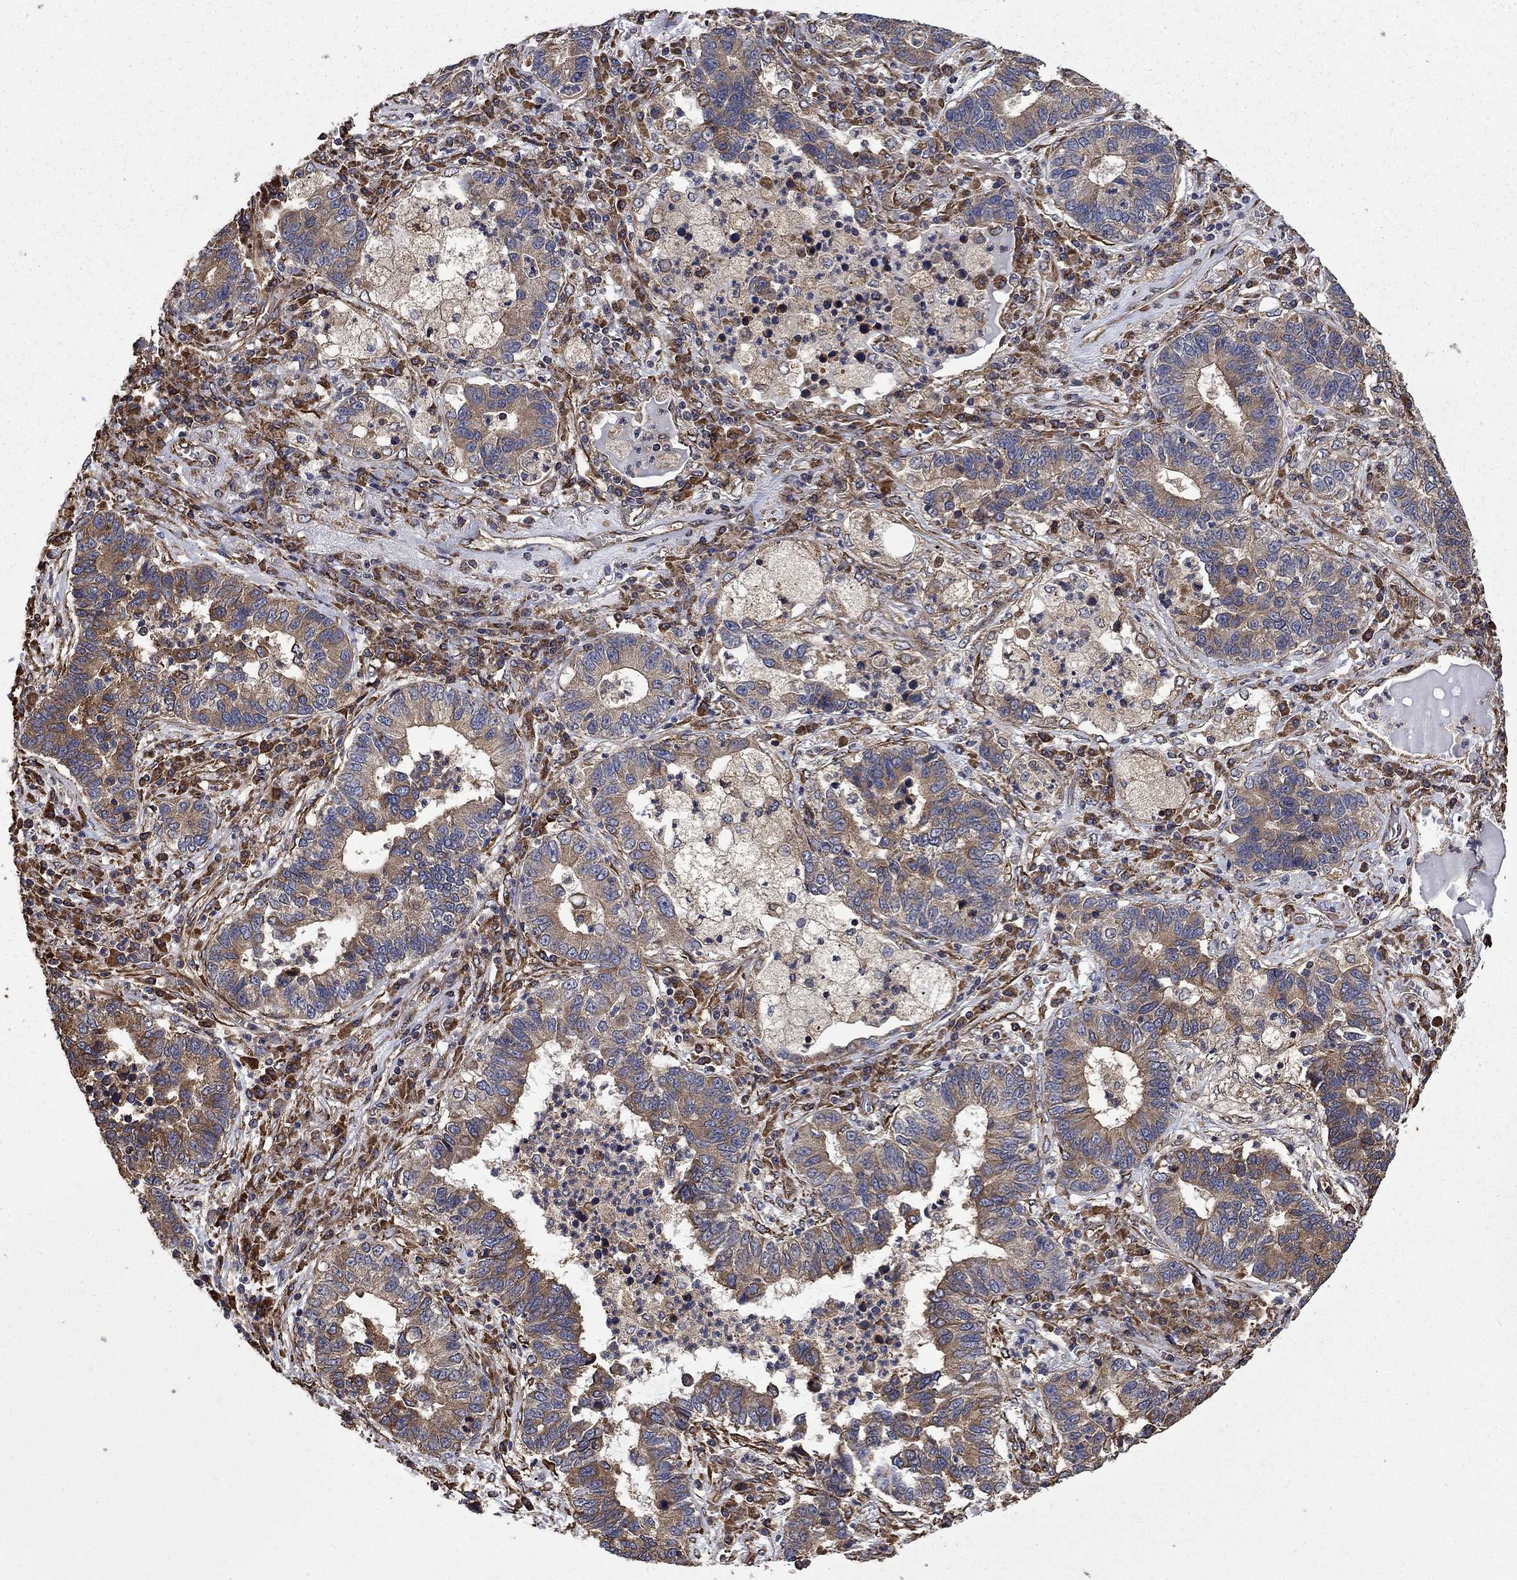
{"staining": {"intensity": "moderate", "quantity": ">75%", "location": "cytoplasmic/membranous"}, "tissue": "lung cancer", "cell_type": "Tumor cells", "image_type": "cancer", "snomed": [{"axis": "morphology", "description": "Adenocarcinoma, NOS"}, {"axis": "topography", "description": "Lung"}], "caption": "Lung adenocarcinoma stained for a protein (brown) shows moderate cytoplasmic/membranous positive expression in about >75% of tumor cells.", "gene": "CUTC", "patient": {"sex": "female", "age": 57}}